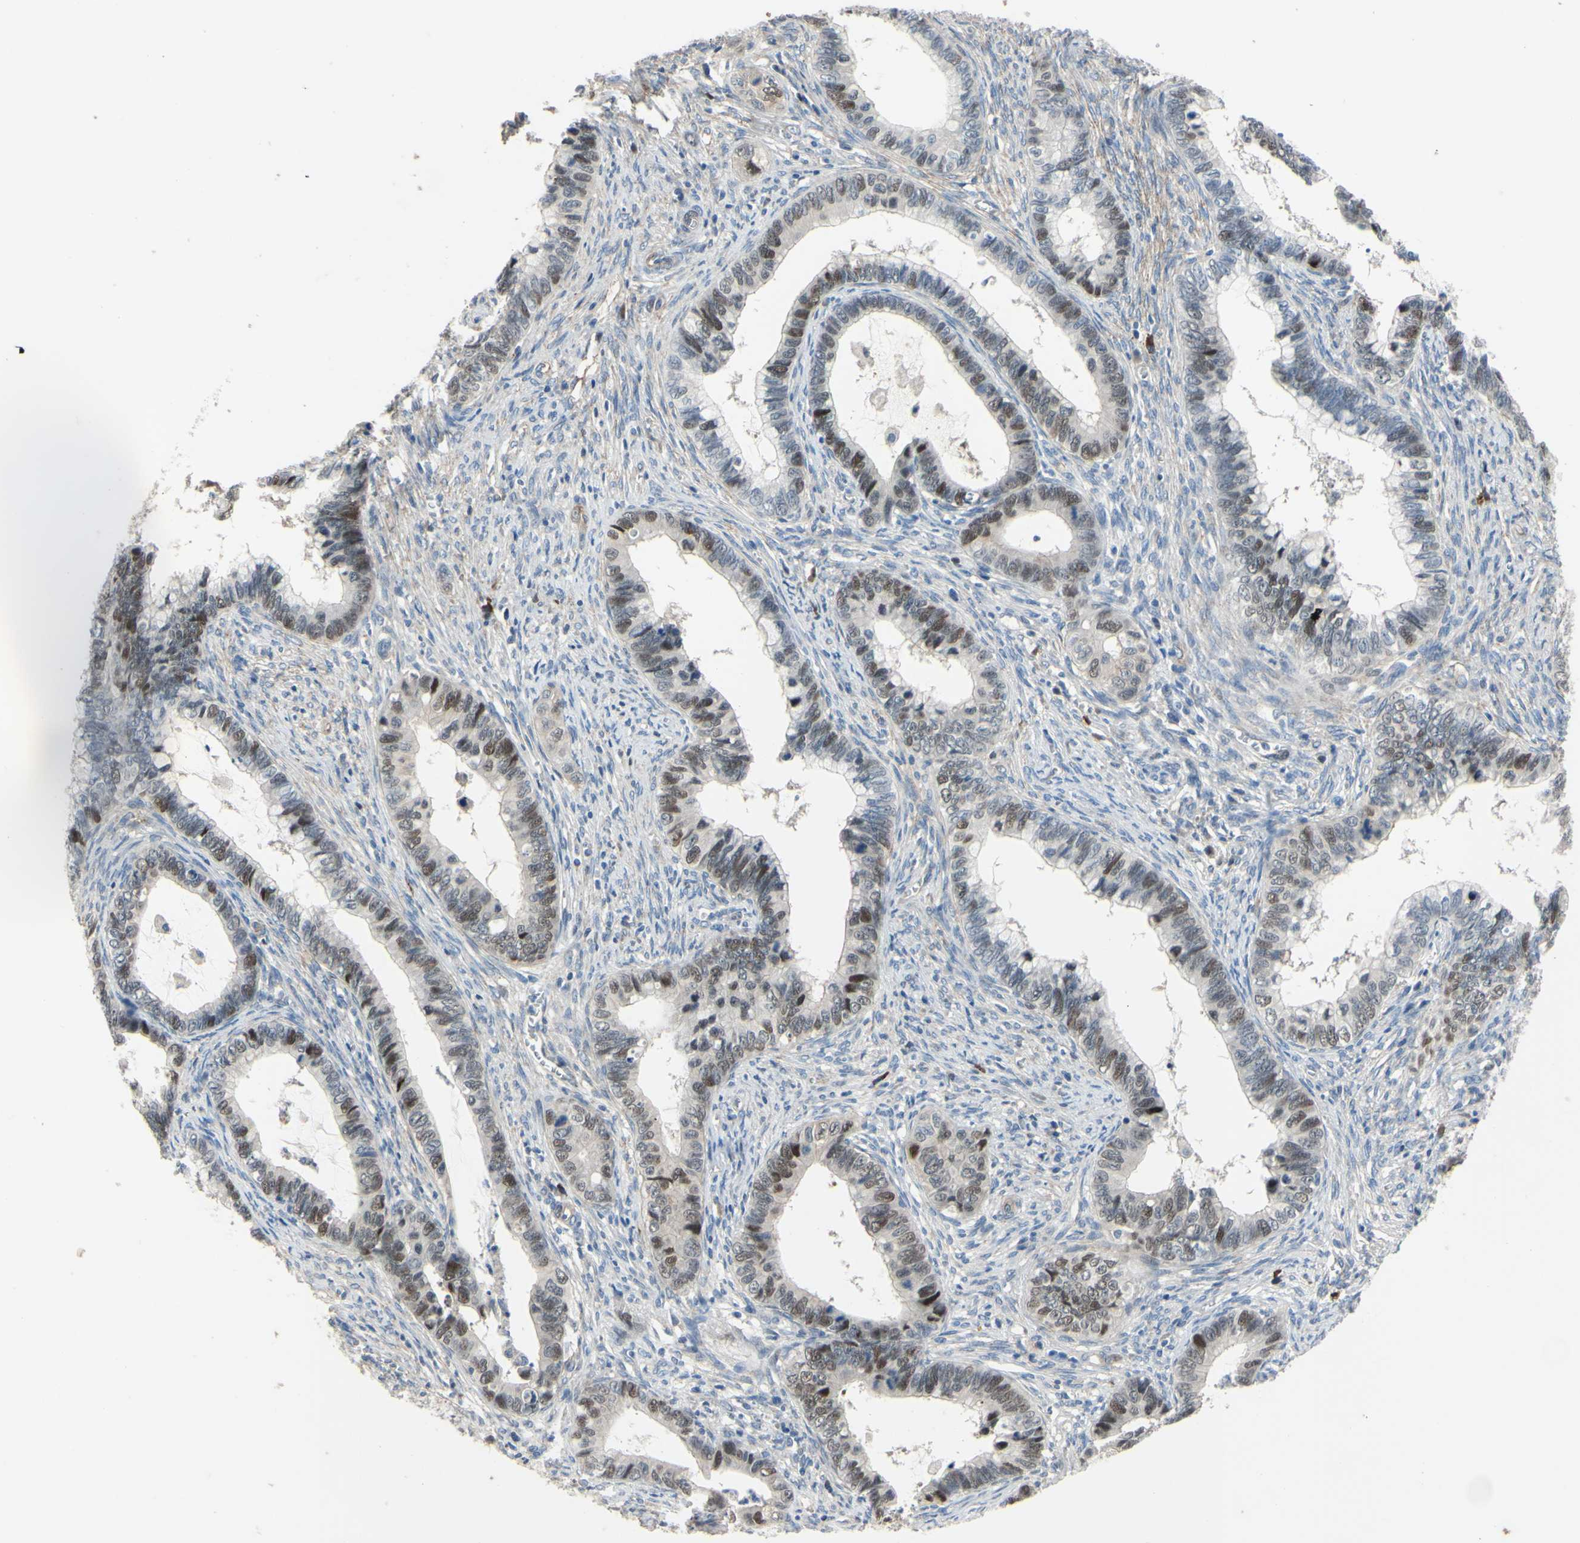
{"staining": {"intensity": "moderate", "quantity": "25%-75%", "location": "nuclear"}, "tissue": "cervical cancer", "cell_type": "Tumor cells", "image_type": "cancer", "snomed": [{"axis": "morphology", "description": "Adenocarcinoma, NOS"}, {"axis": "topography", "description": "Cervix"}], "caption": "Cervical cancer (adenocarcinoma) stained for a protein (brown) exhibits moderate nuclear positive positivity in approximately 25%-75% of tumor cells.", "gene": "LHX9", "patient": {"sex": "female", "age": 44}}